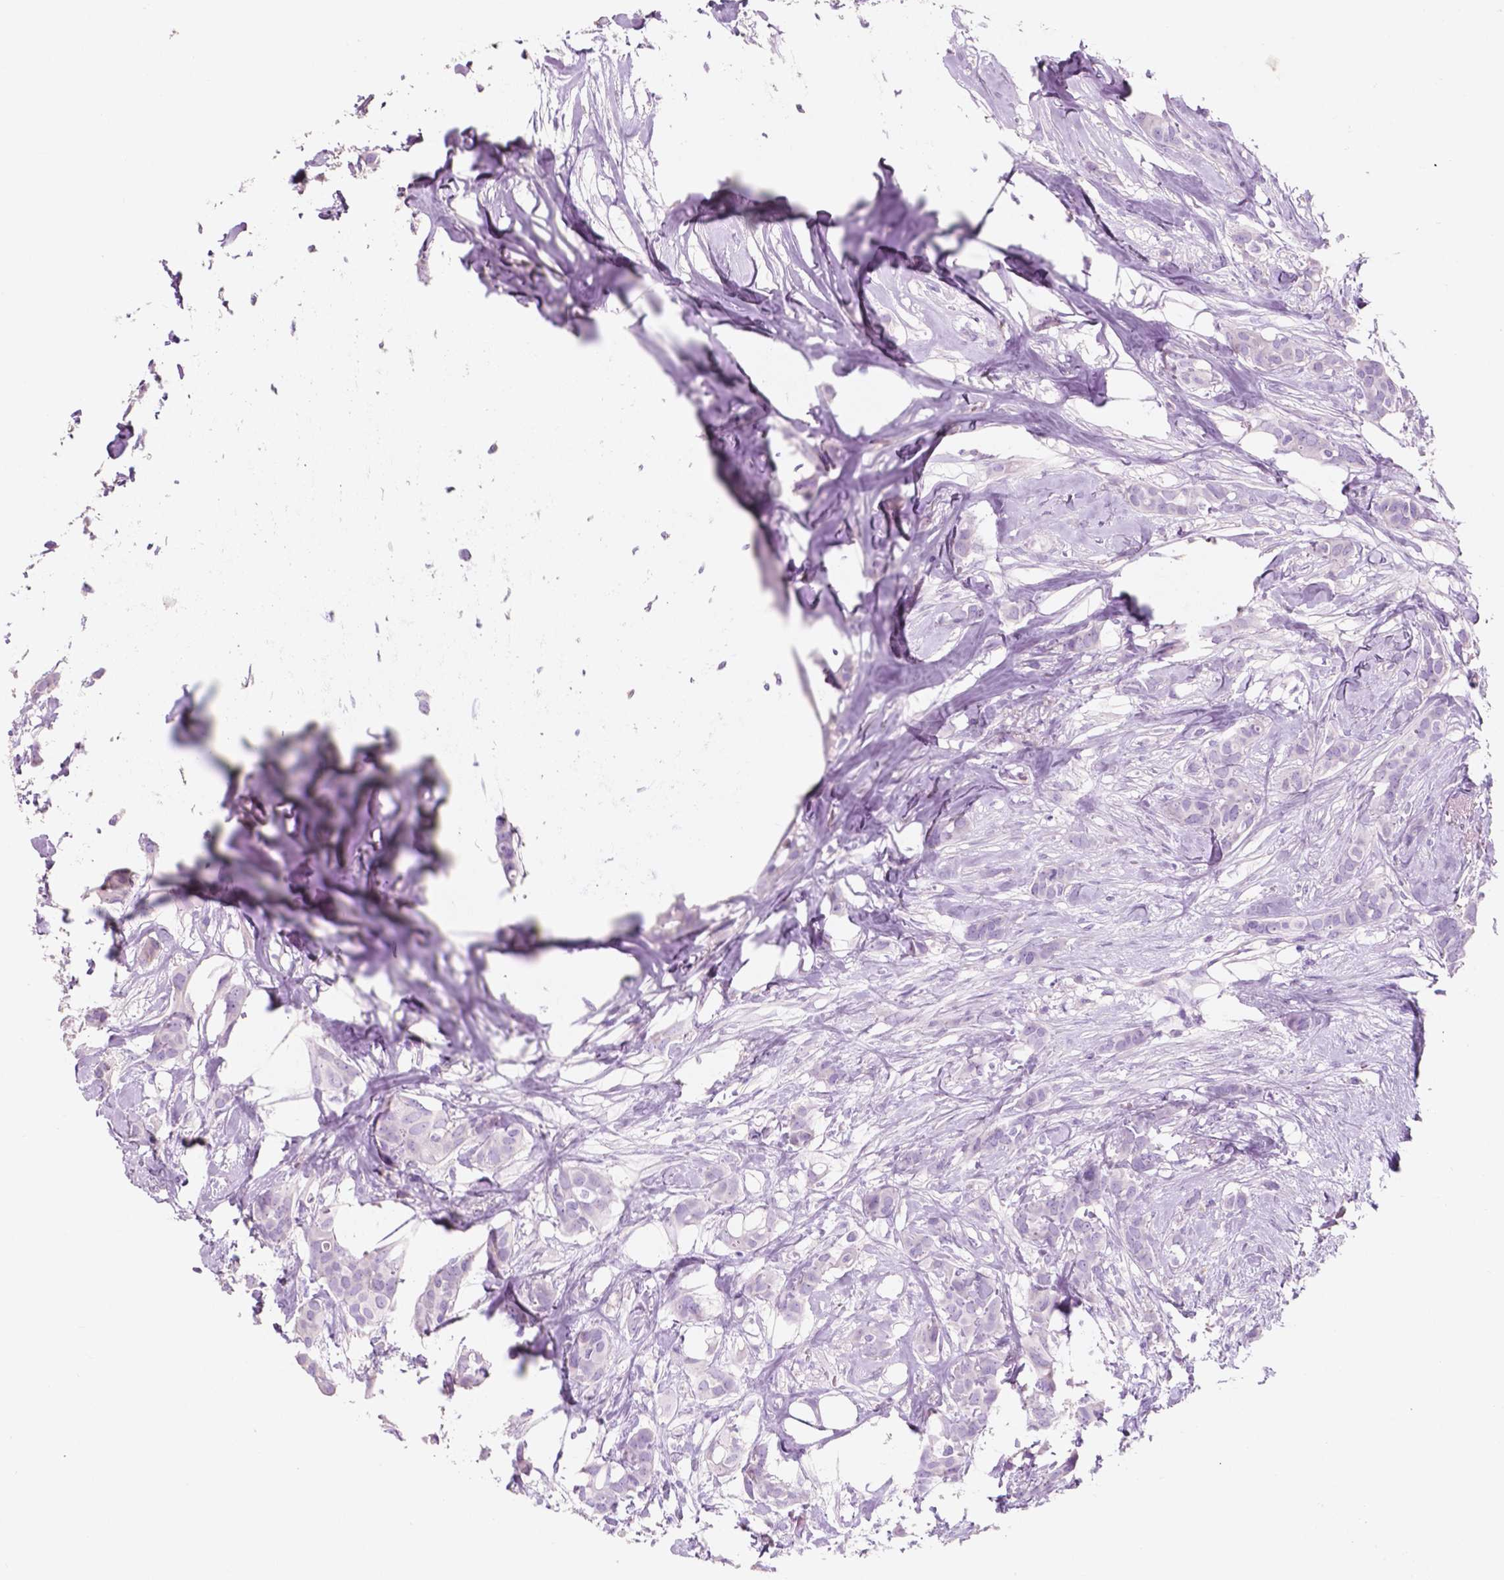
{"staining": {"intensity": "negative", "quantity": "none", "location": "none"}, "tissue": "breast cancer", "cell_type": "Tumor cells", "image_type": "cancer", "snomed": [{"axis": "morphology", "description": "Duct carcinoma"}, {"axis": "topography", "description": "Breast"}], "caption": "DAB (3,3'-diaminobenzidine) immunohistochemical staining of human breast intraductal carcinoma reveals no significant expression in tumor cells.", "gene": "CUZD1", "patient": {"sex": "female", "age": 62}}